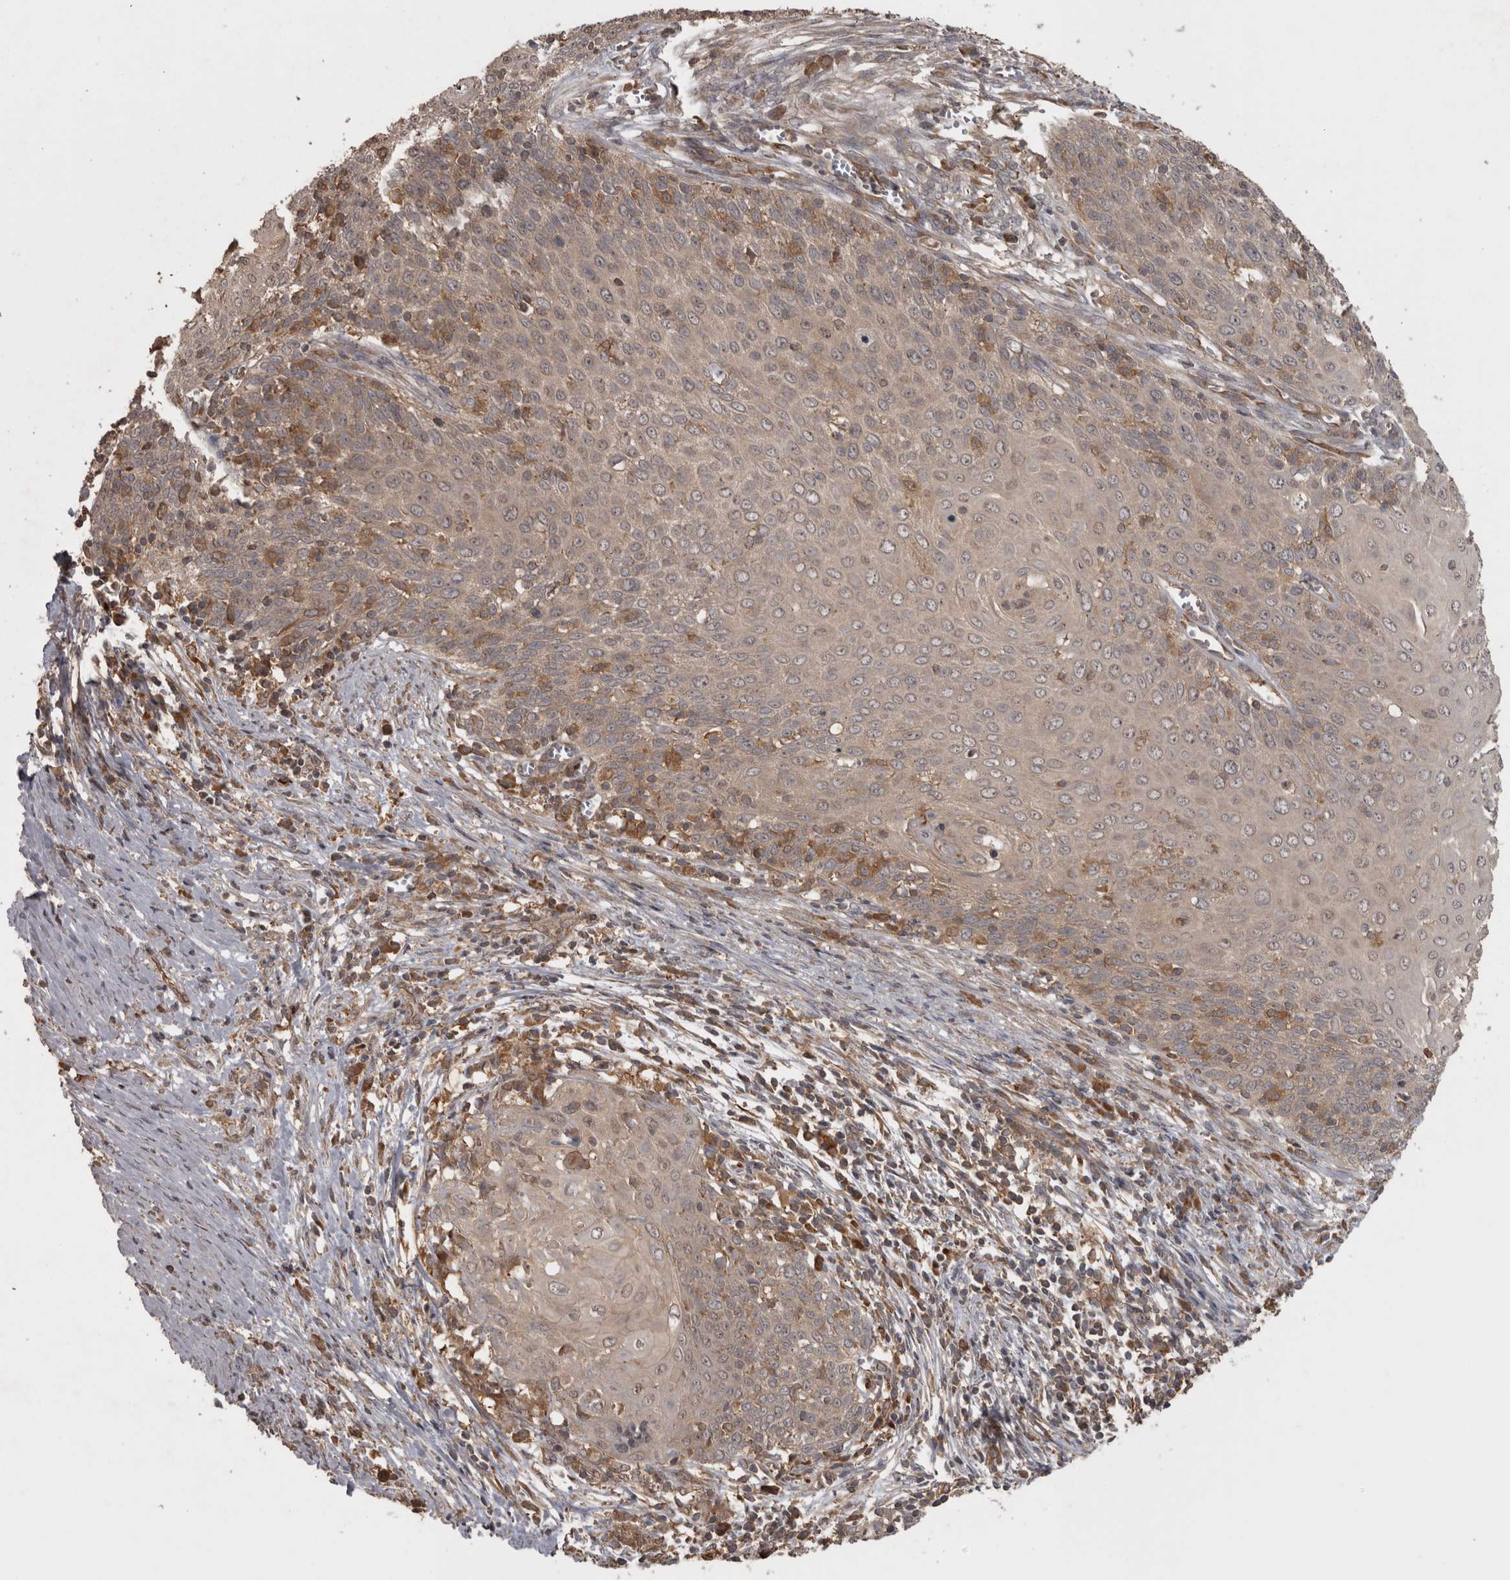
{"staining": {"intensity": "weak", "quantity": ">75%", "location": "cytoplasmic/membranous"}, "tissue": "cervical cancer", "cell_type": "Tumor cells", "image_type": "cancer", "snomed": [{"axis": "morphology", "description": "Squamous cell carcinoma, NOS"}, {"axis": "topography", "description": "Cervix"}], "caption": "Squamous cell carcinoma (cervical) stained with DAB IHC demonstrates low levels of weak cytoplasmic/membranous staining in about >75% of tumor cells.", "gene": "MICU3", "patient": {"sex": "female", "age": 39}}